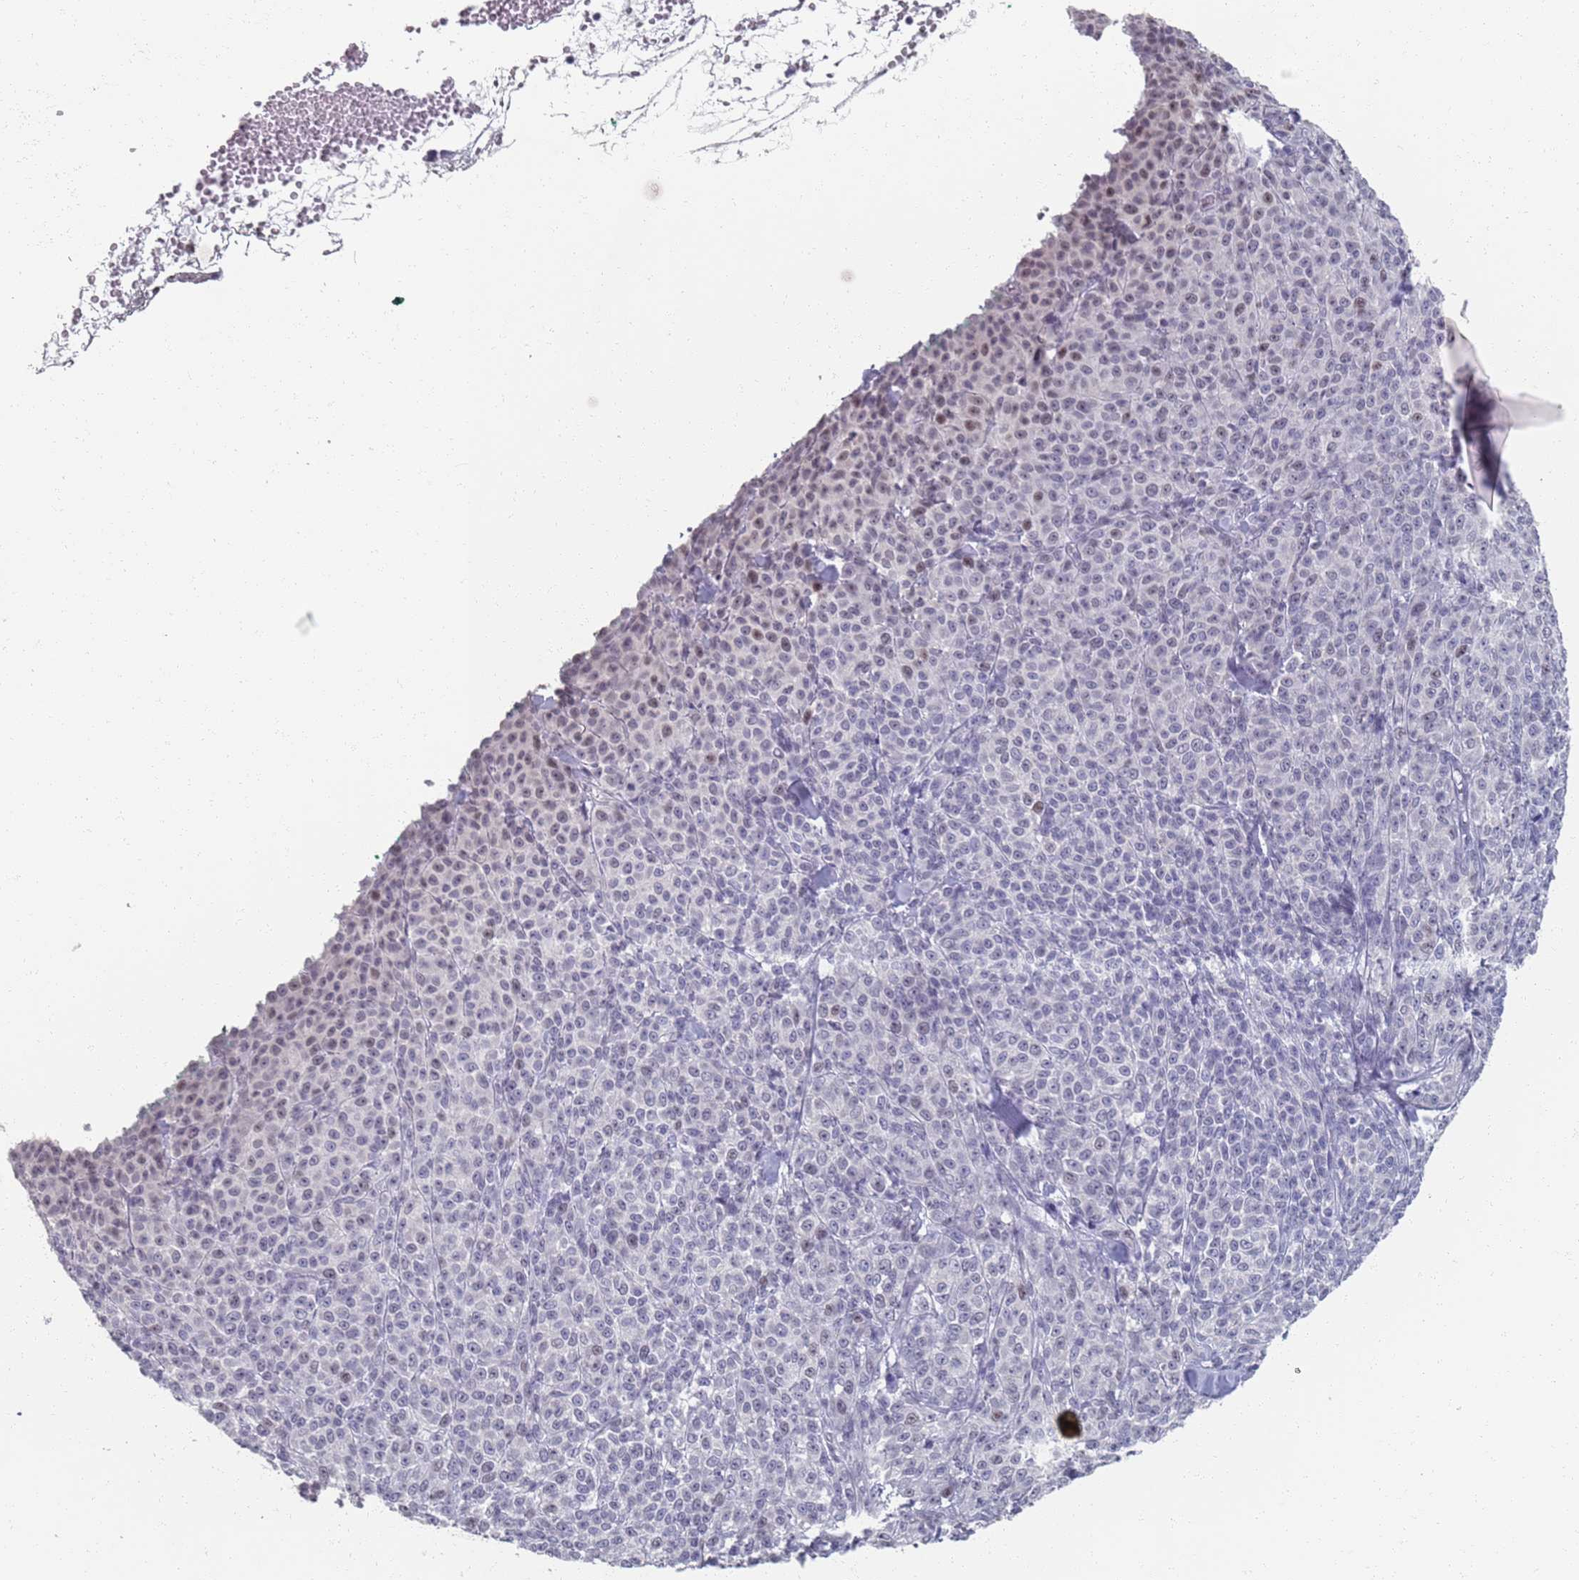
{"staining": {"intensity": "weak", "quantity": "<25%", "location": "nuclear"}, "tissue": "melanoma", "cell_type": "Tumor cells", "image_type": "cancer", "snomed": [{"axis": "morphology", "description": "Normal tissue, NOS"}, {"axis": "morphology", "description": "Malignant melanoma, NOS"}, {"axis": "topography", "description": "Skin"}], "caption": "DAB immunohistochemical staining of melanoma demonstrates no significant positivity in tumor cells.", "gene": "SAMD1", "patient": {"sex": "female", "age": 34}}